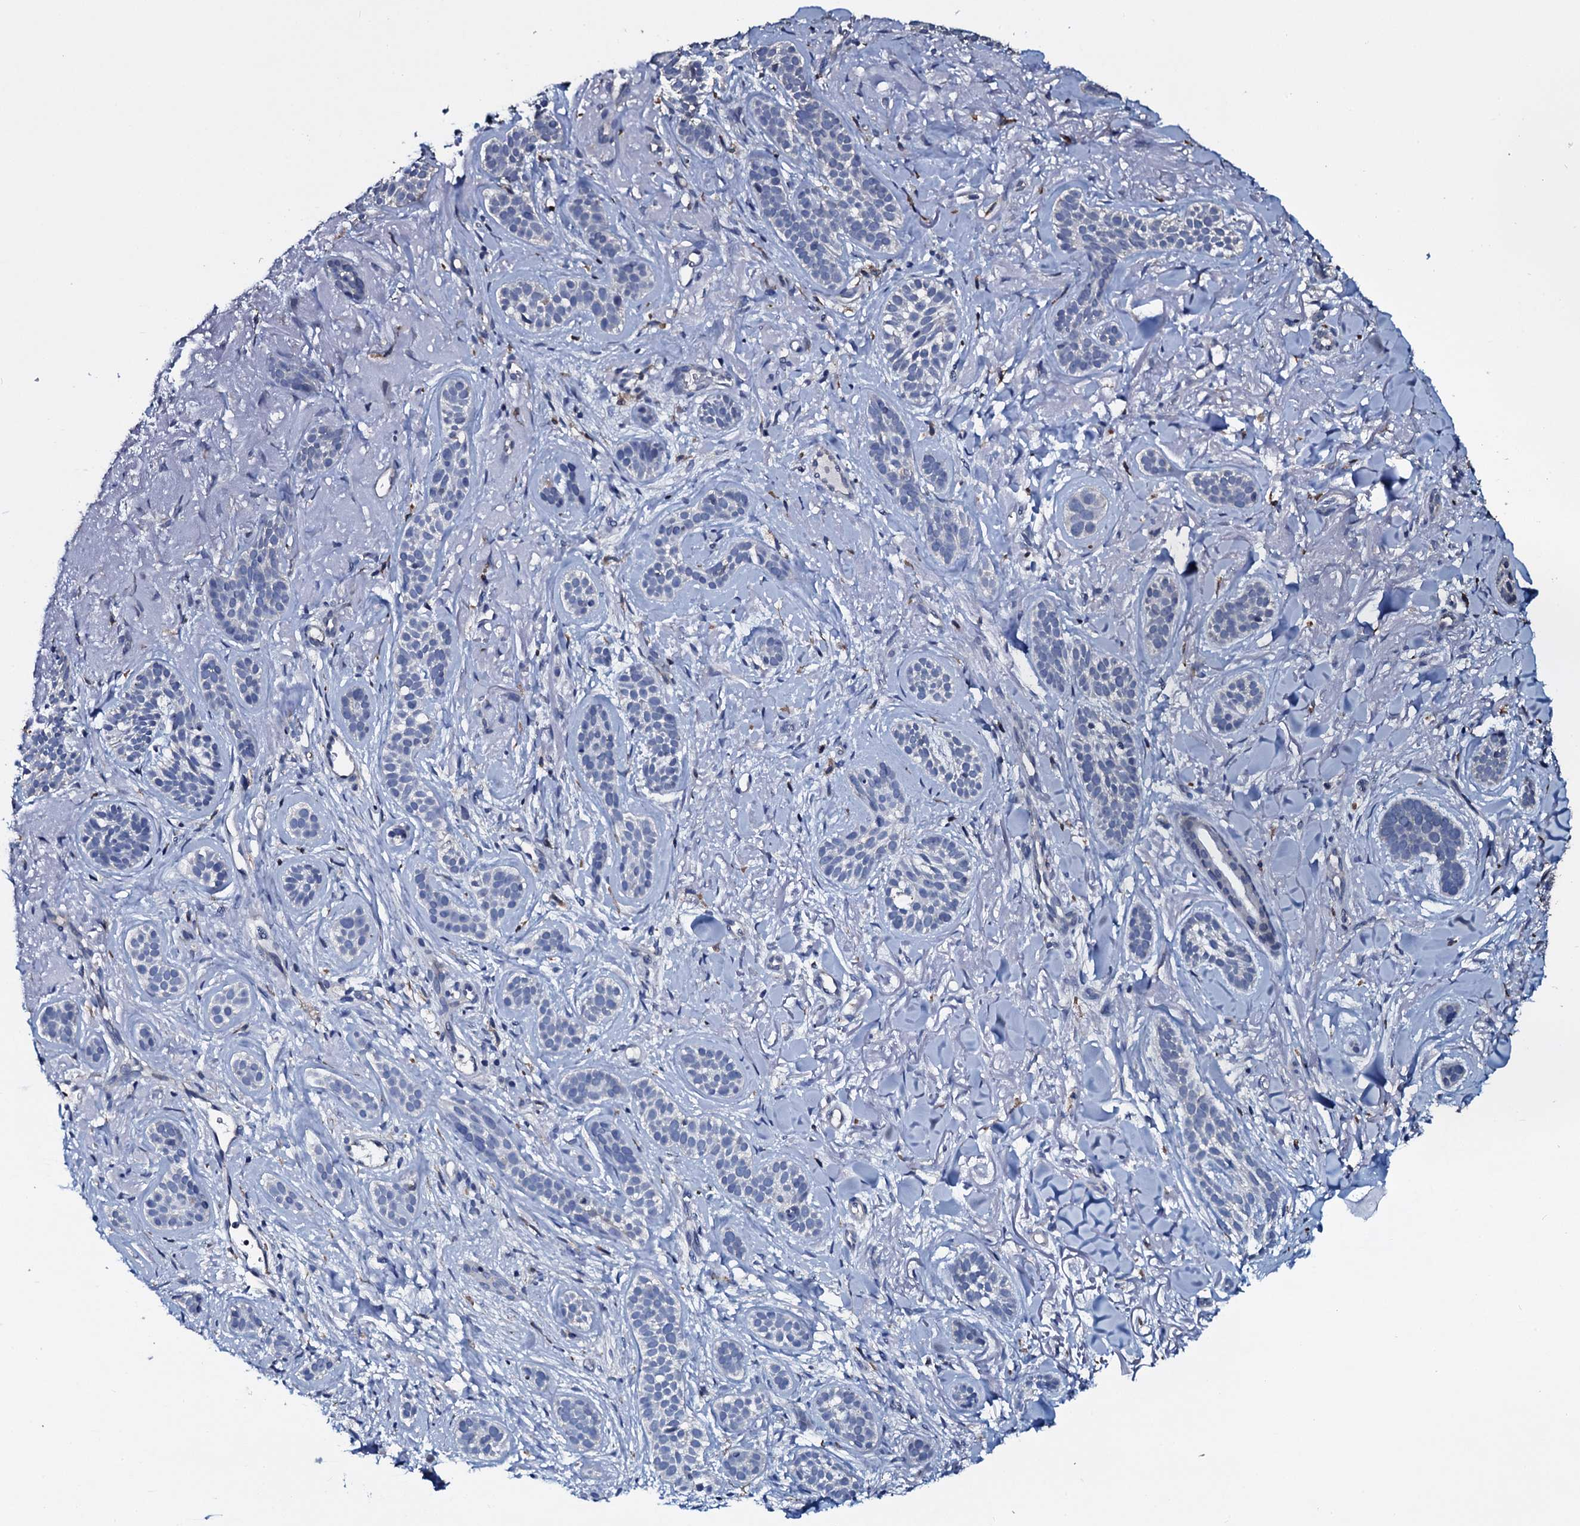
{"staining": {"intensity": "negative", "quantity": "none", "location": "none"}, "tissue": "skin cancer", "cell_type": "Tumor cells", "image_type": "cancer", "snomed": [{"axis": "morphology", "description": "Basal cell carcinoma"}, {"axis": "topography", "description": "Skin"}], "caption": "Immunohistochemistry (IHC) of human skin basal cell carcinoma reveals no positivity in tumor cells.", "gene": "IL12B", "patient": {"sex": "male", "age": 71}}